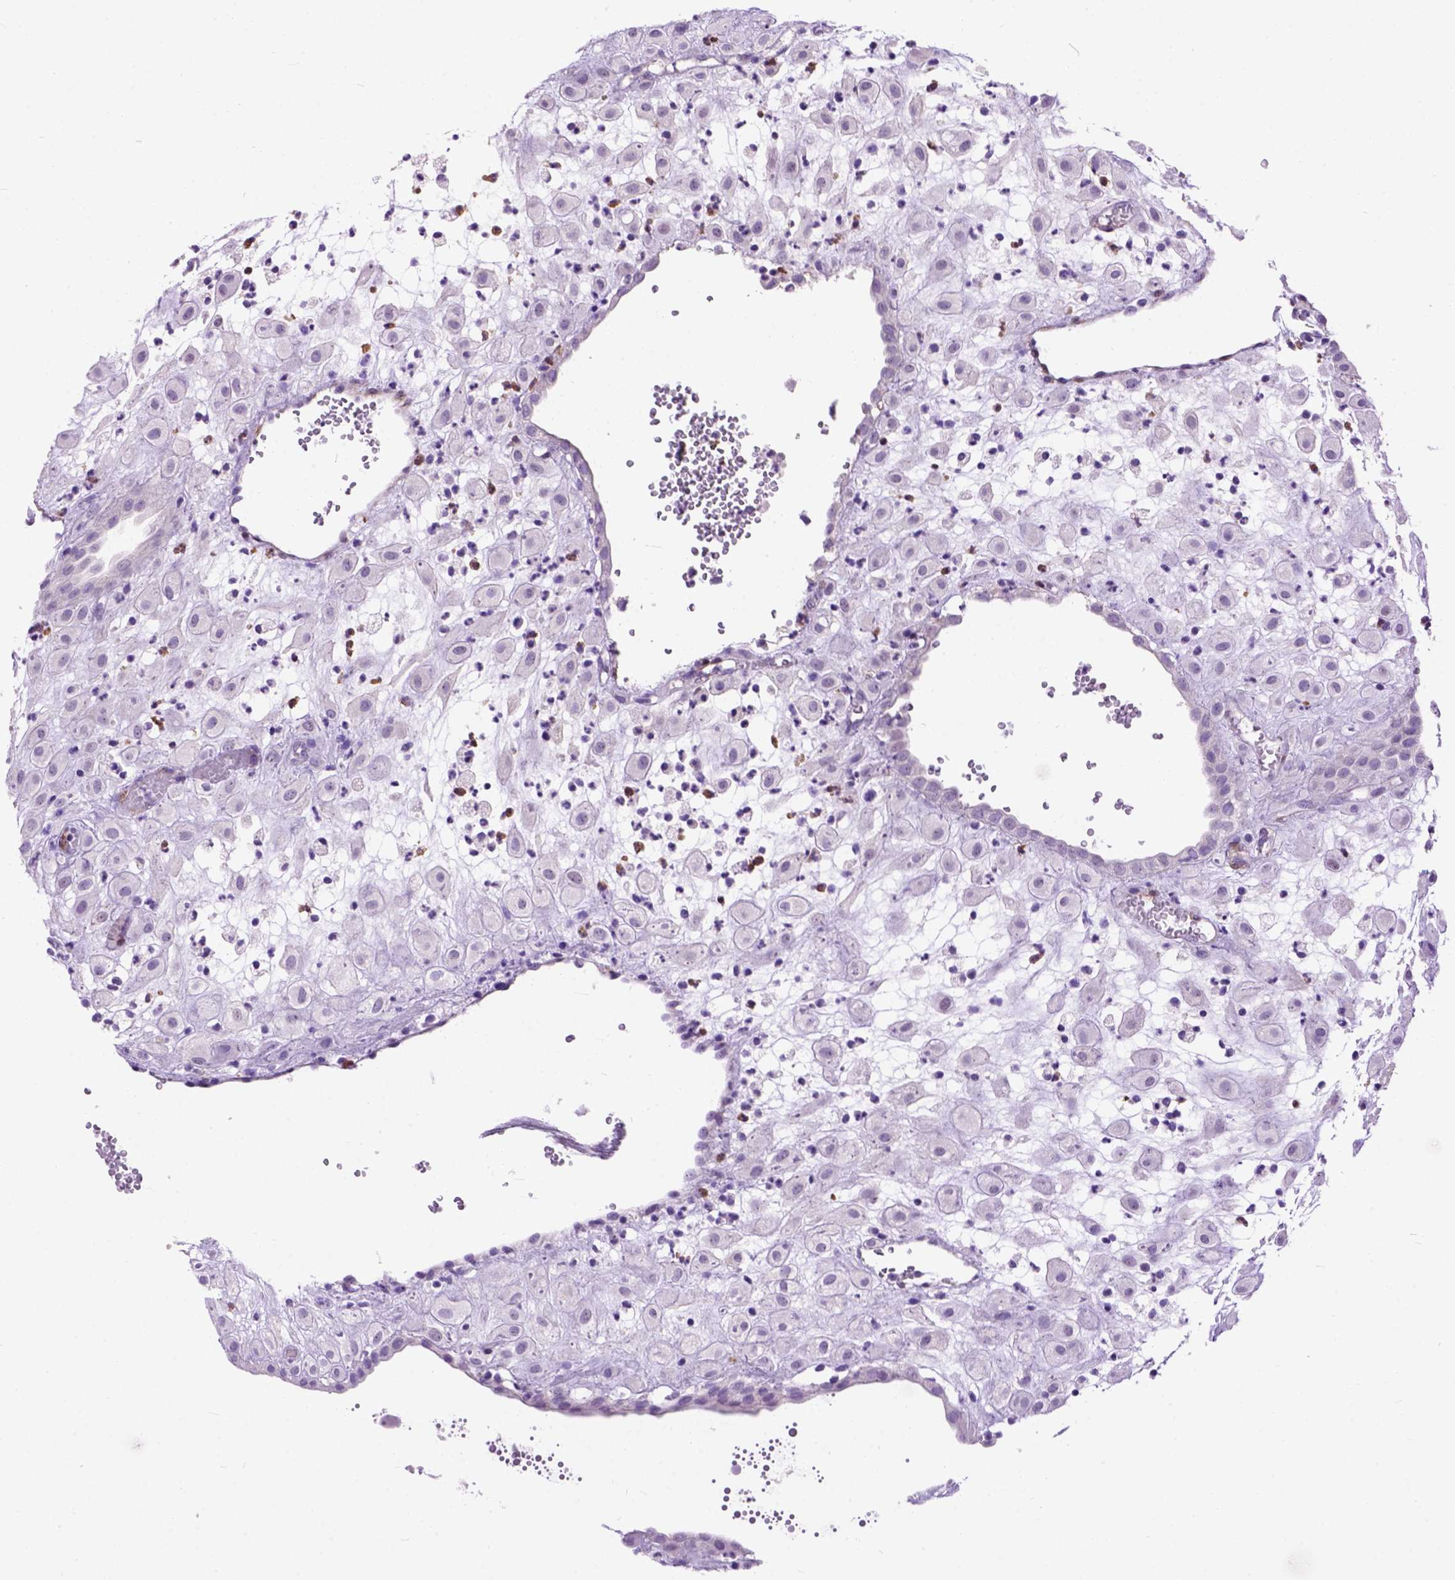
{"staining": {"intensity": "negative", "quantity": "none", "location": "none"}, "tissue": "placenta", "cell_type": "Decidual cells", "image_type": "normal", "snomed": [{"axis": "morphology", "description": "Normal tissue, NOS"}, {"axis": "topography", "description": "Placenta"}], "caption": "The histopathology image displays no significant staining in decidual cells of placenta.", "gene": "MAPT", "patient": {"sex": "female", "age": 24}}